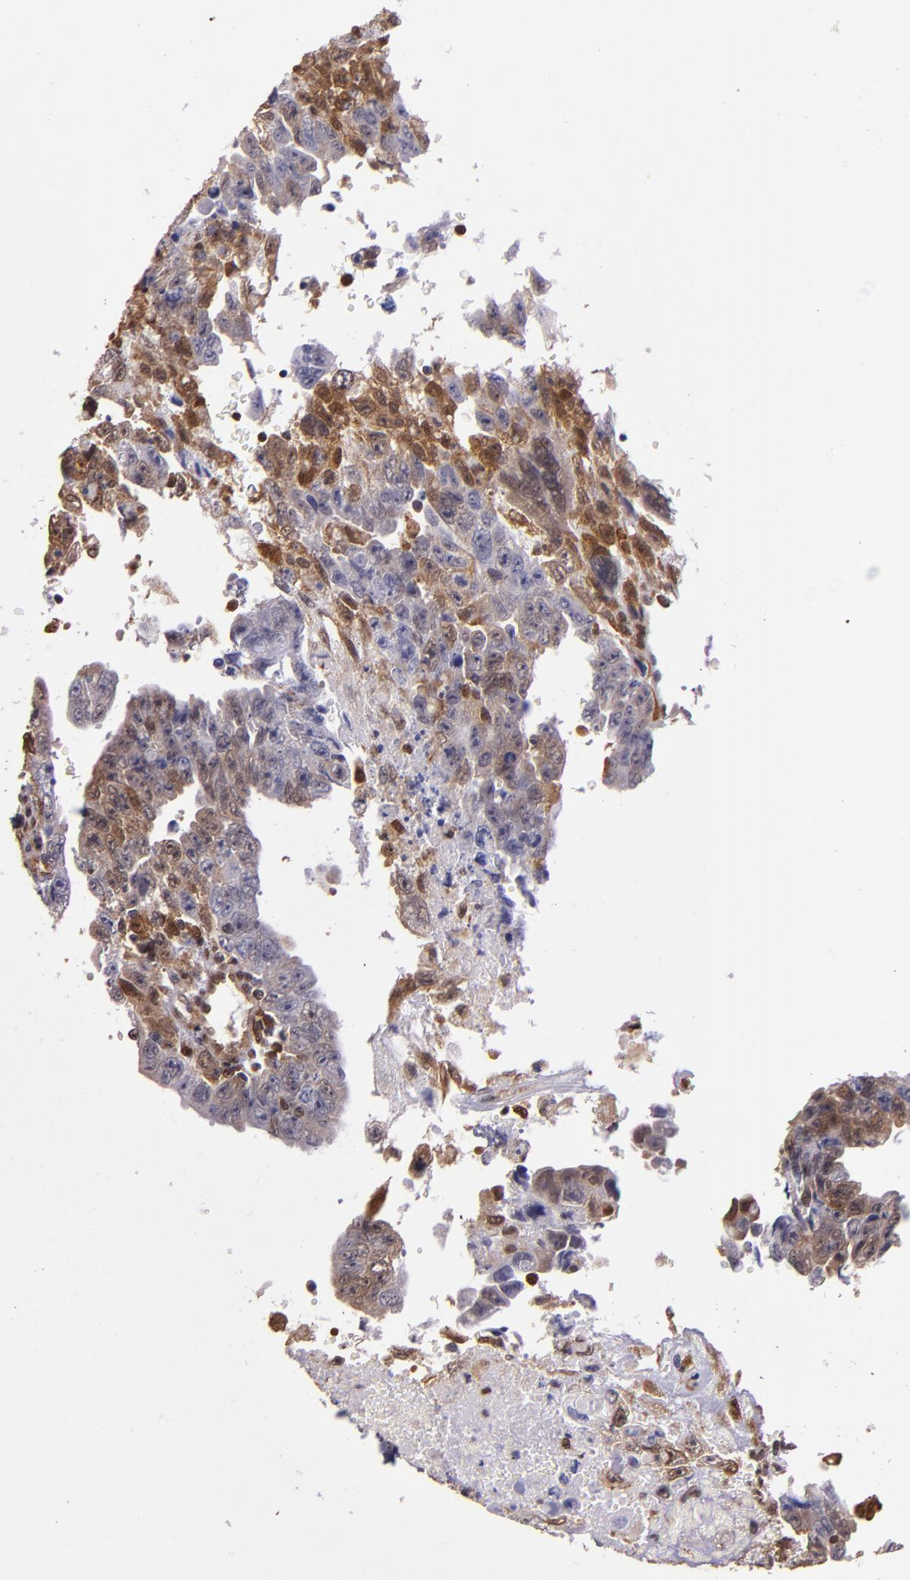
{"staining": {"intensity": "moderate", "quantity": "<25%", "location": "cytoplasmic/membranous,nuclear"}, "tissue": "testis cancer", "cell_type": "Tumor cells", "image_type": "cancer", "snomed": [{"axis": "morphology", "description": "Carcinoma, Embryonal, NOS"}, {"axis": "topography", "description": "Testis"}], "caption": "Testis embryonal carcinoma was stained to show a protein in brown. There is low levels of moderate cytoplasmic/membranous and nuclear staining in approximately <25% of tumor cells. The staining is performed using DAB (3,3'-diaminobenzidine) brown chromogen to label protein expression. The nuclei are counter-stained blue using hematoxylin.", "gene": "STAT6", "patient": {"sex": "male", "age": 28}}